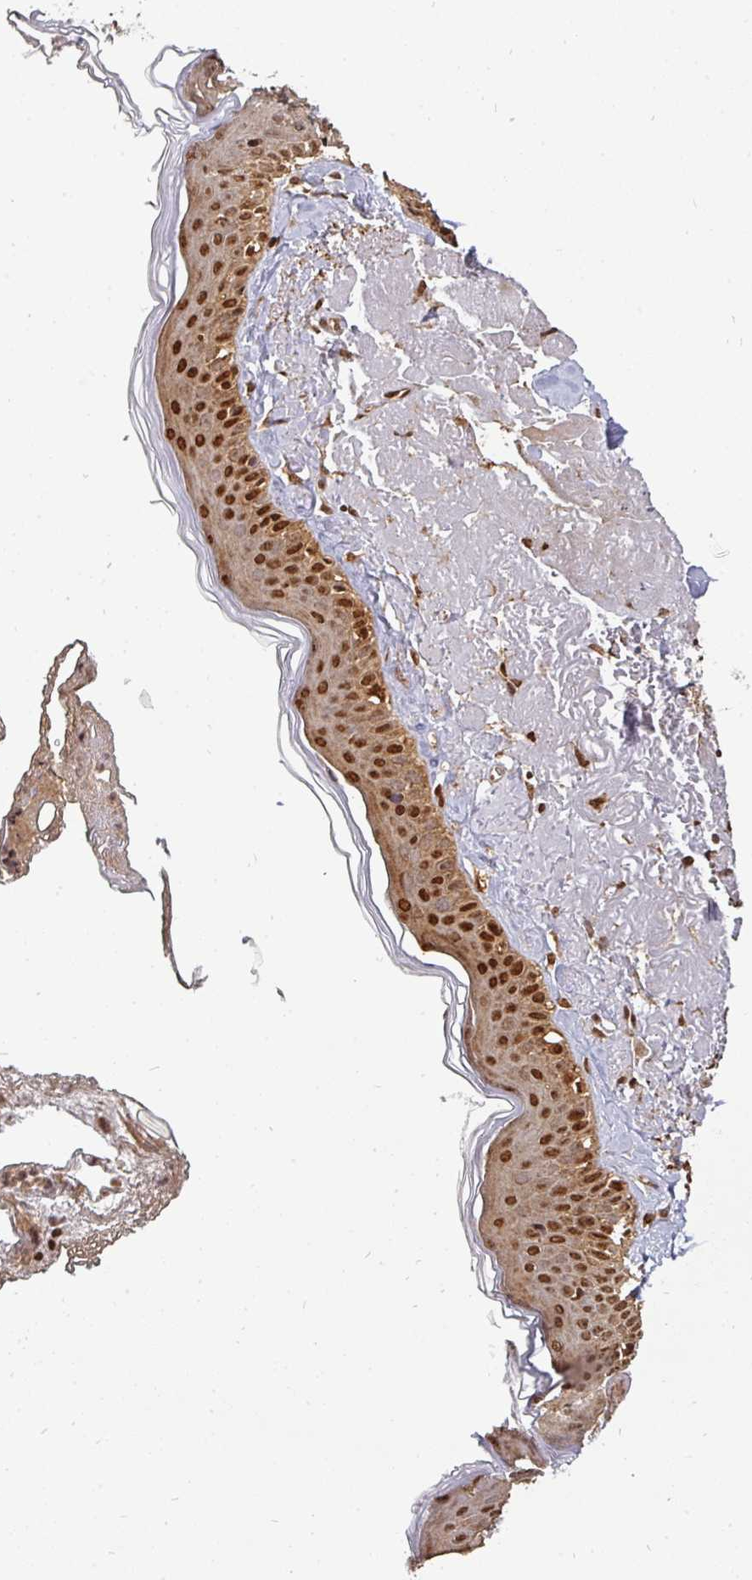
{"staining": {"intensity": "moderate", "quantity": "25%-75%", "location": "nuclear"}, "tissue": "skin", "cell_type": "Fibroblasts", "image_type": "normal", "snomed": [{"axis": "morphology", "description": "Normal tissue, NOS"}, {"axis": "morphology", "description": "Malignant melanoma, NOS"}, {"axis": "topography", "description": "Skin"}], "caption": "Protein expression by immunohistochemistry demonstrates moderate nuclear expression in approximately 25%-75% of fibroblasts in normal skin.", "gene": "MAZ", "patient": {"sex": "male", "age": 80}}